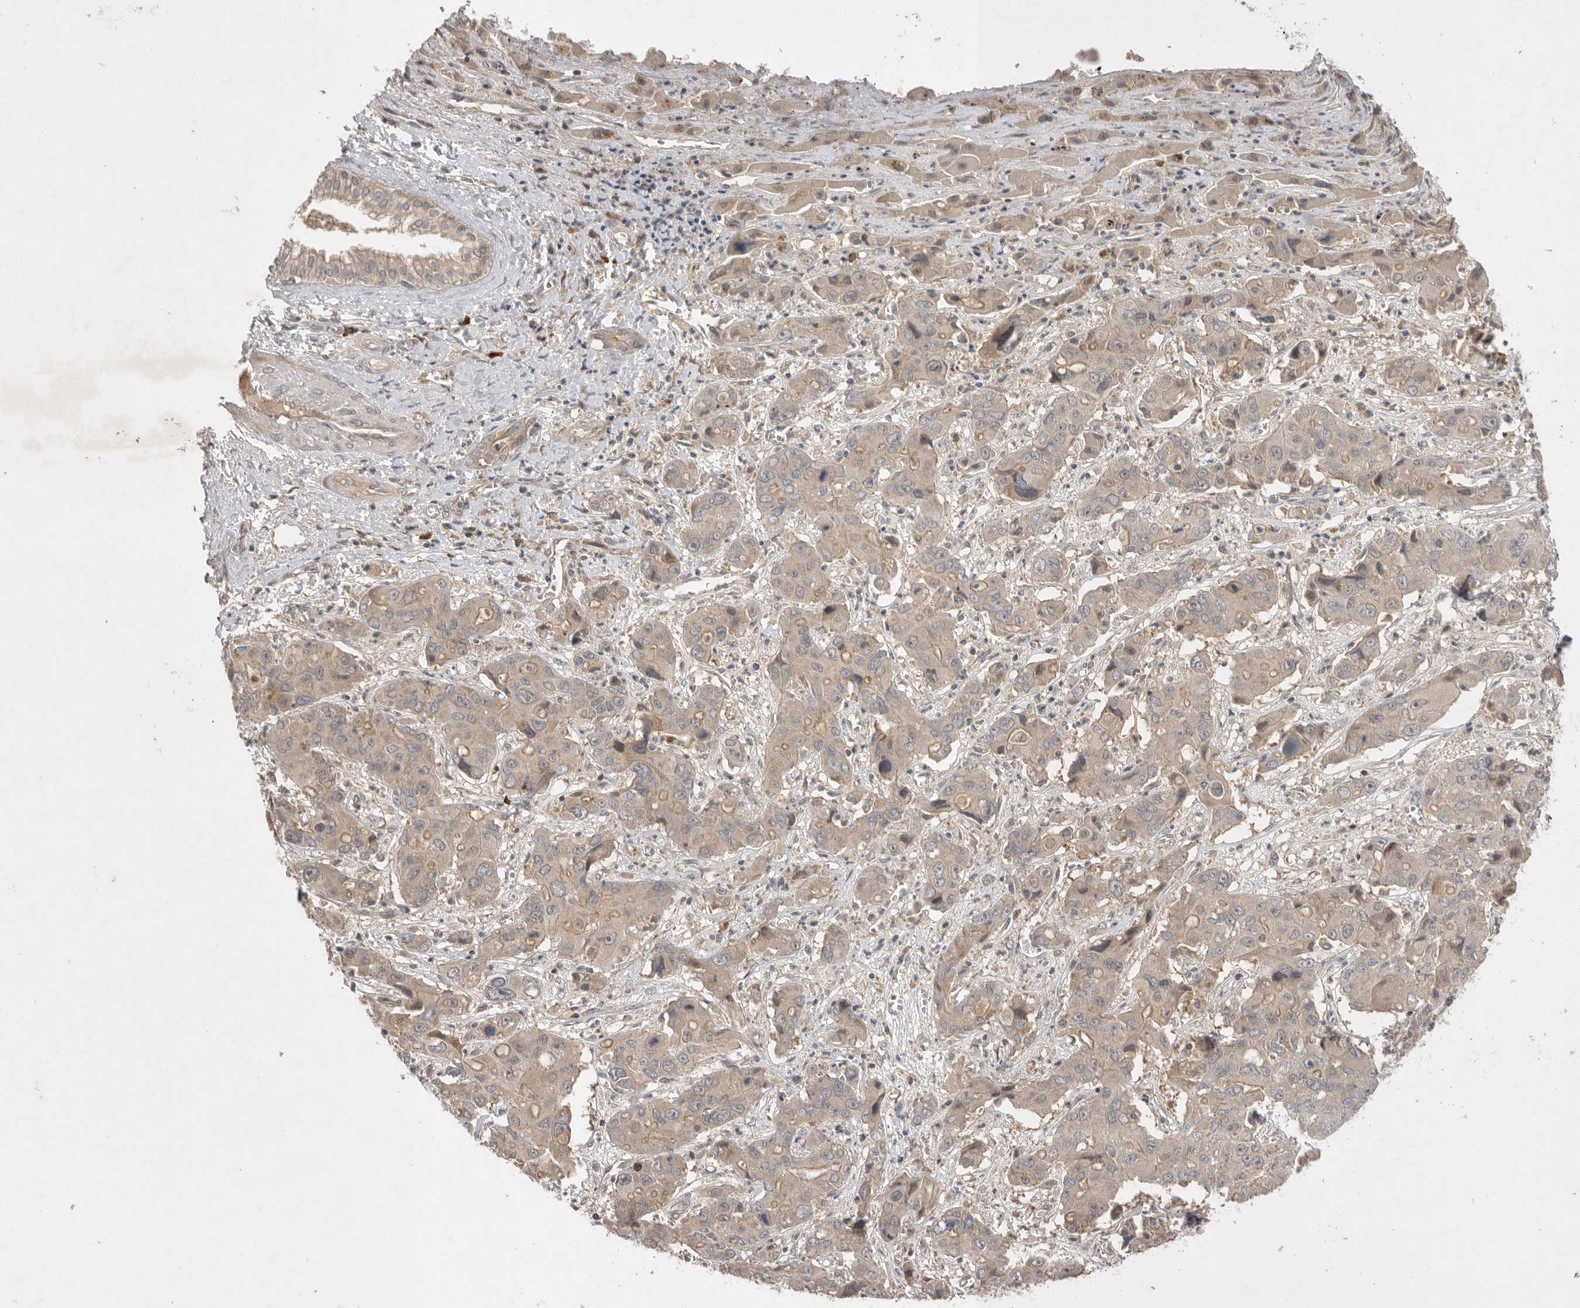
{"staining": {"intensity": "weak", "quantity": "<25%", "location": "cytoplasmic/membranous"}, "tissue": "liver cancer", "cell_type": "Tumor cells", "image_type": "cancer", "snomed": [{"axis": "morphology", "description": "Cholangiocarcinoma"}, {"axis": "topography", "description": "Liver"}], "caption": "Micrograph shows no significant protein positivity in tumor cells of liver cancer (cholangiocarcinoma).", "gene": "NRCAM", "patient": {"sex": "male", "age": 67}}